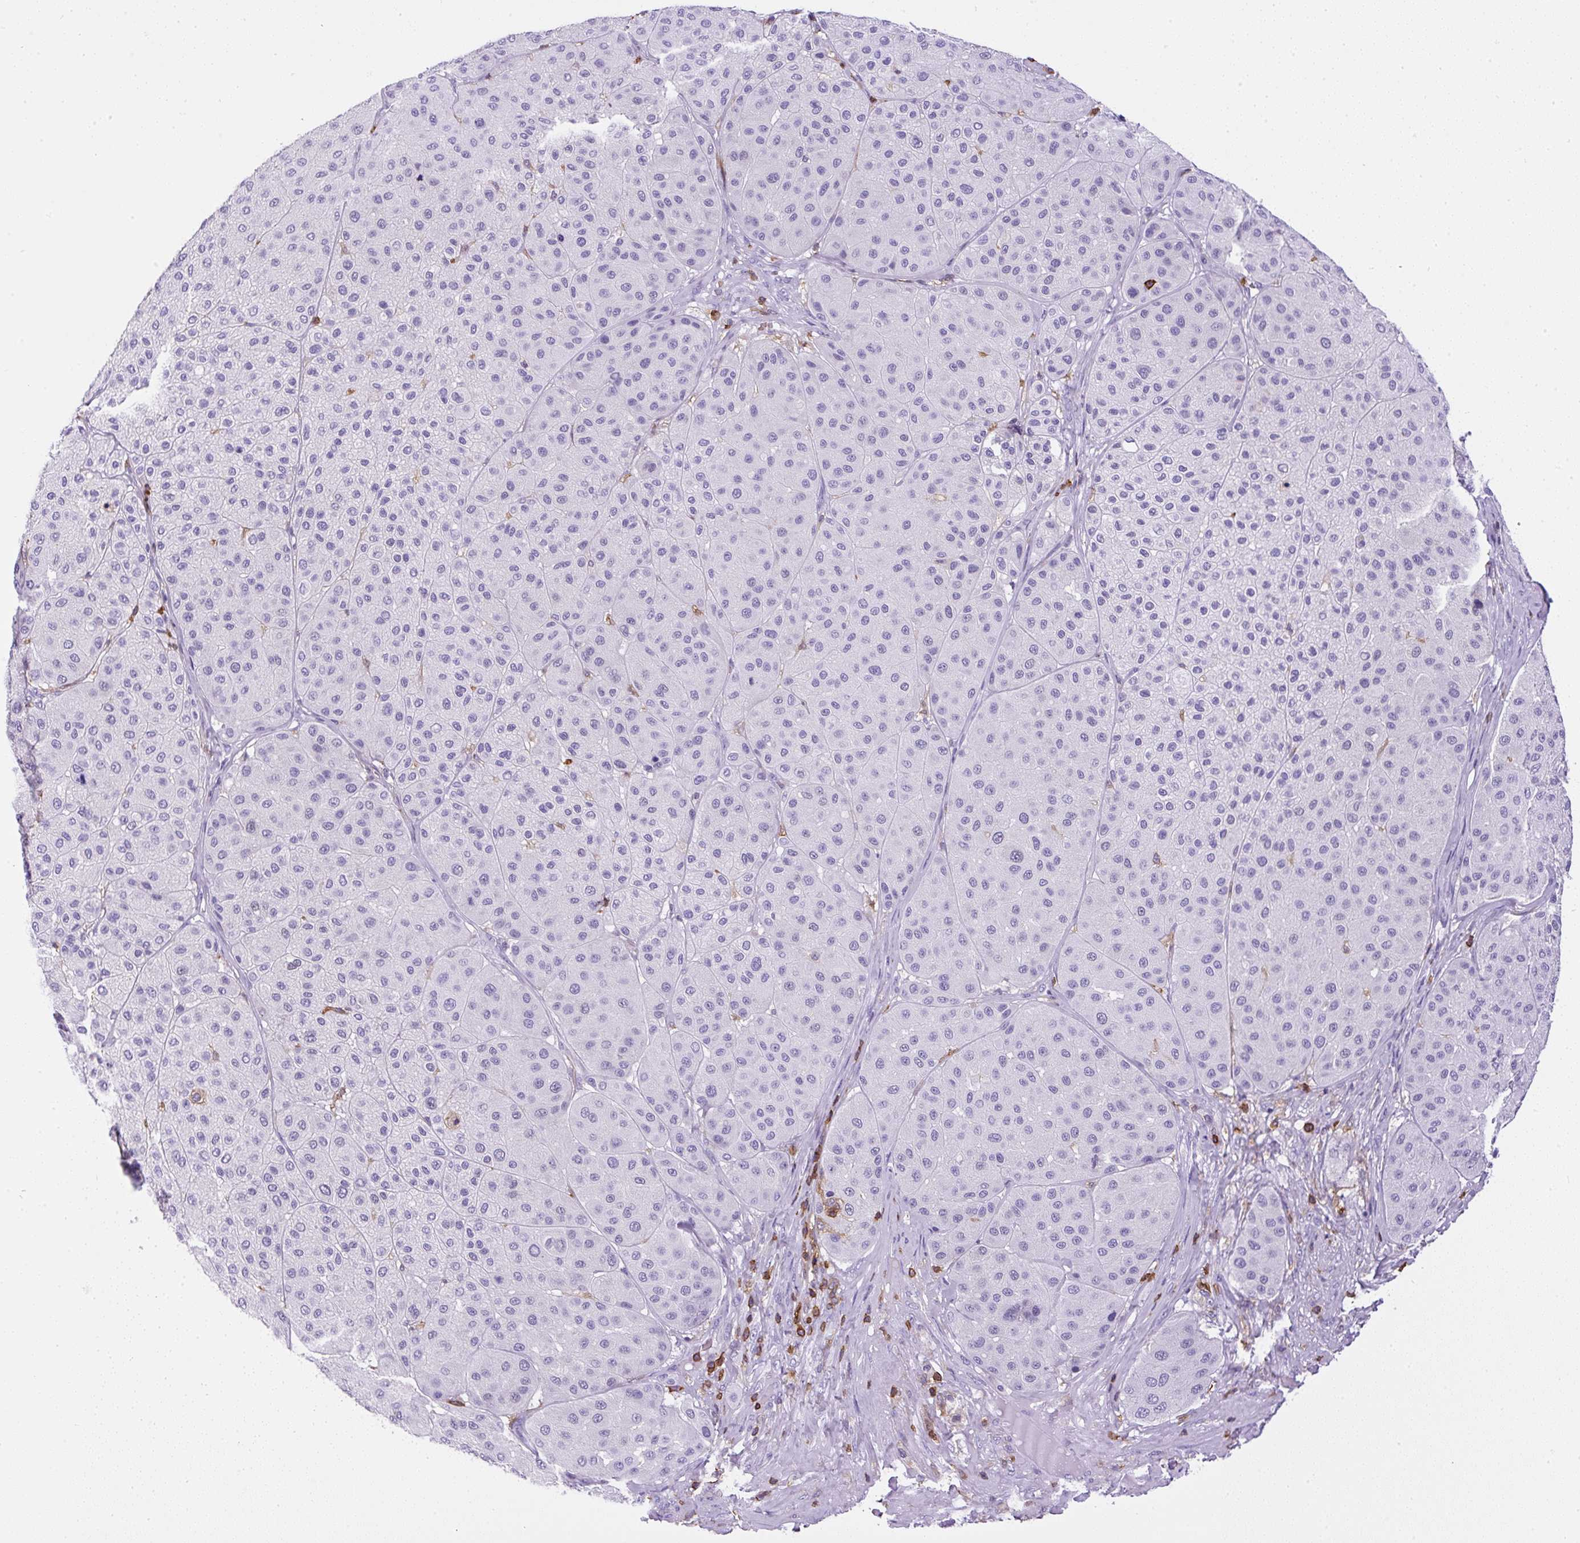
{"staining": {"intensity": "negative", "quantity": "none", "location": "none"}, "tissue": "melanoma", "cell_type": "Tumor cells", "image_type": "cancer", "snomed": [{"axis": "morphology", "description": "Malignant melanoma, Metastatic site"}, {"axis": "topography", "description": "Smooth muscle"}], "caption": "Immunohistochemistry of melanoma exhibits no staining in tumor cells.", "gene": "FAM228B", "patient": {"sex": "male", "age": 41}}